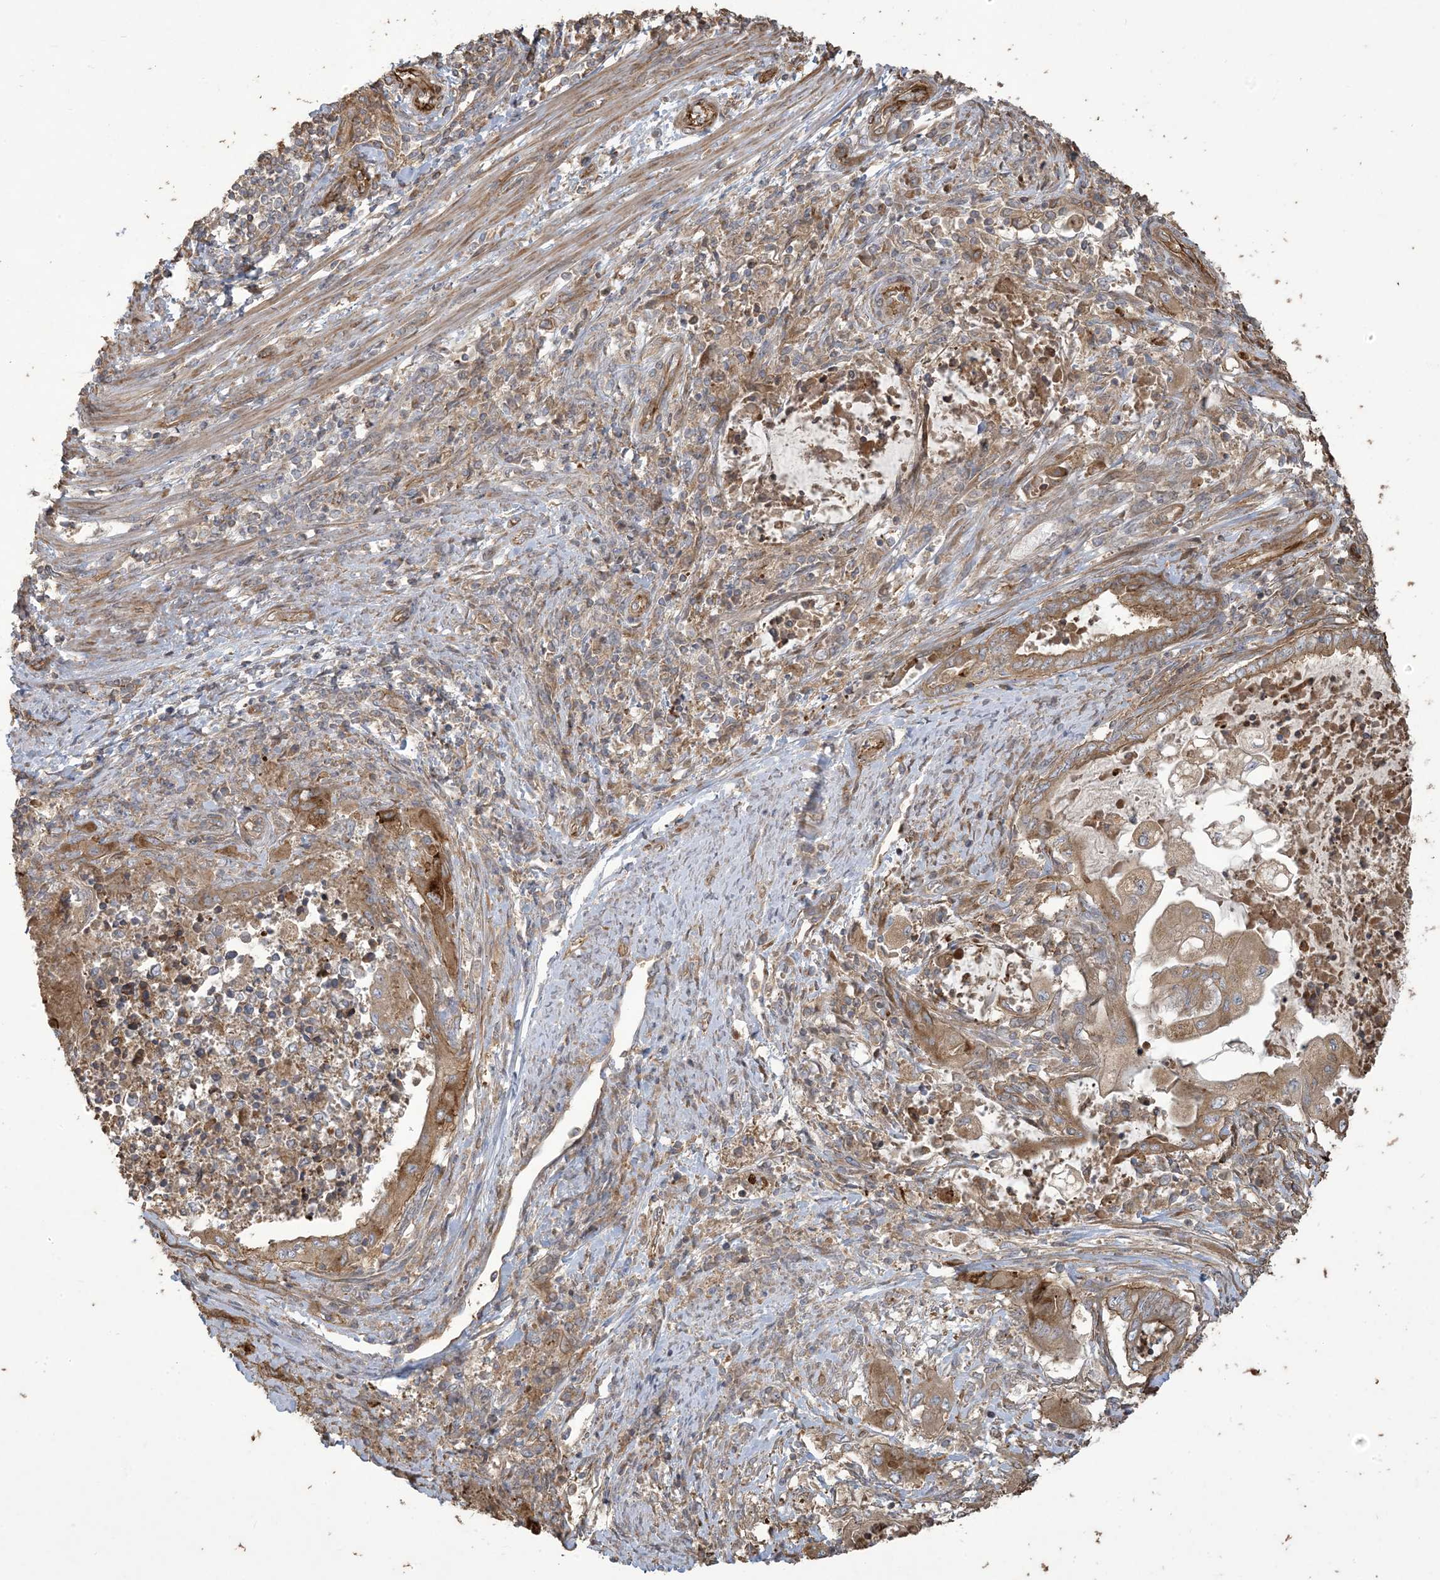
{"staining": {"intensity": "moderate", "quantity": ">75%", "location": "cytoplasmic/membranous"}, "tissue": "endometrial cancer", "cell_type": "Tumor cells", "image_type": "cancer", "snomed": [{"axis": "morphology", "description": "Adenocarcinoma, NOS"}, {"axis": "topography", "description": "Uterus"}, {"axis": "topography", "description": "Endometrium"}], "caption": "DAB (3,3'-diaminobenzidine) immunohistochemical staining of adenocarcinoma (endometrial) demonstrates moderate cytoplasmic/membranous protein expression in about >75% of tumor cells.", "gene": "KLHL18", "patient": {"sex": "female", "age": 70}}